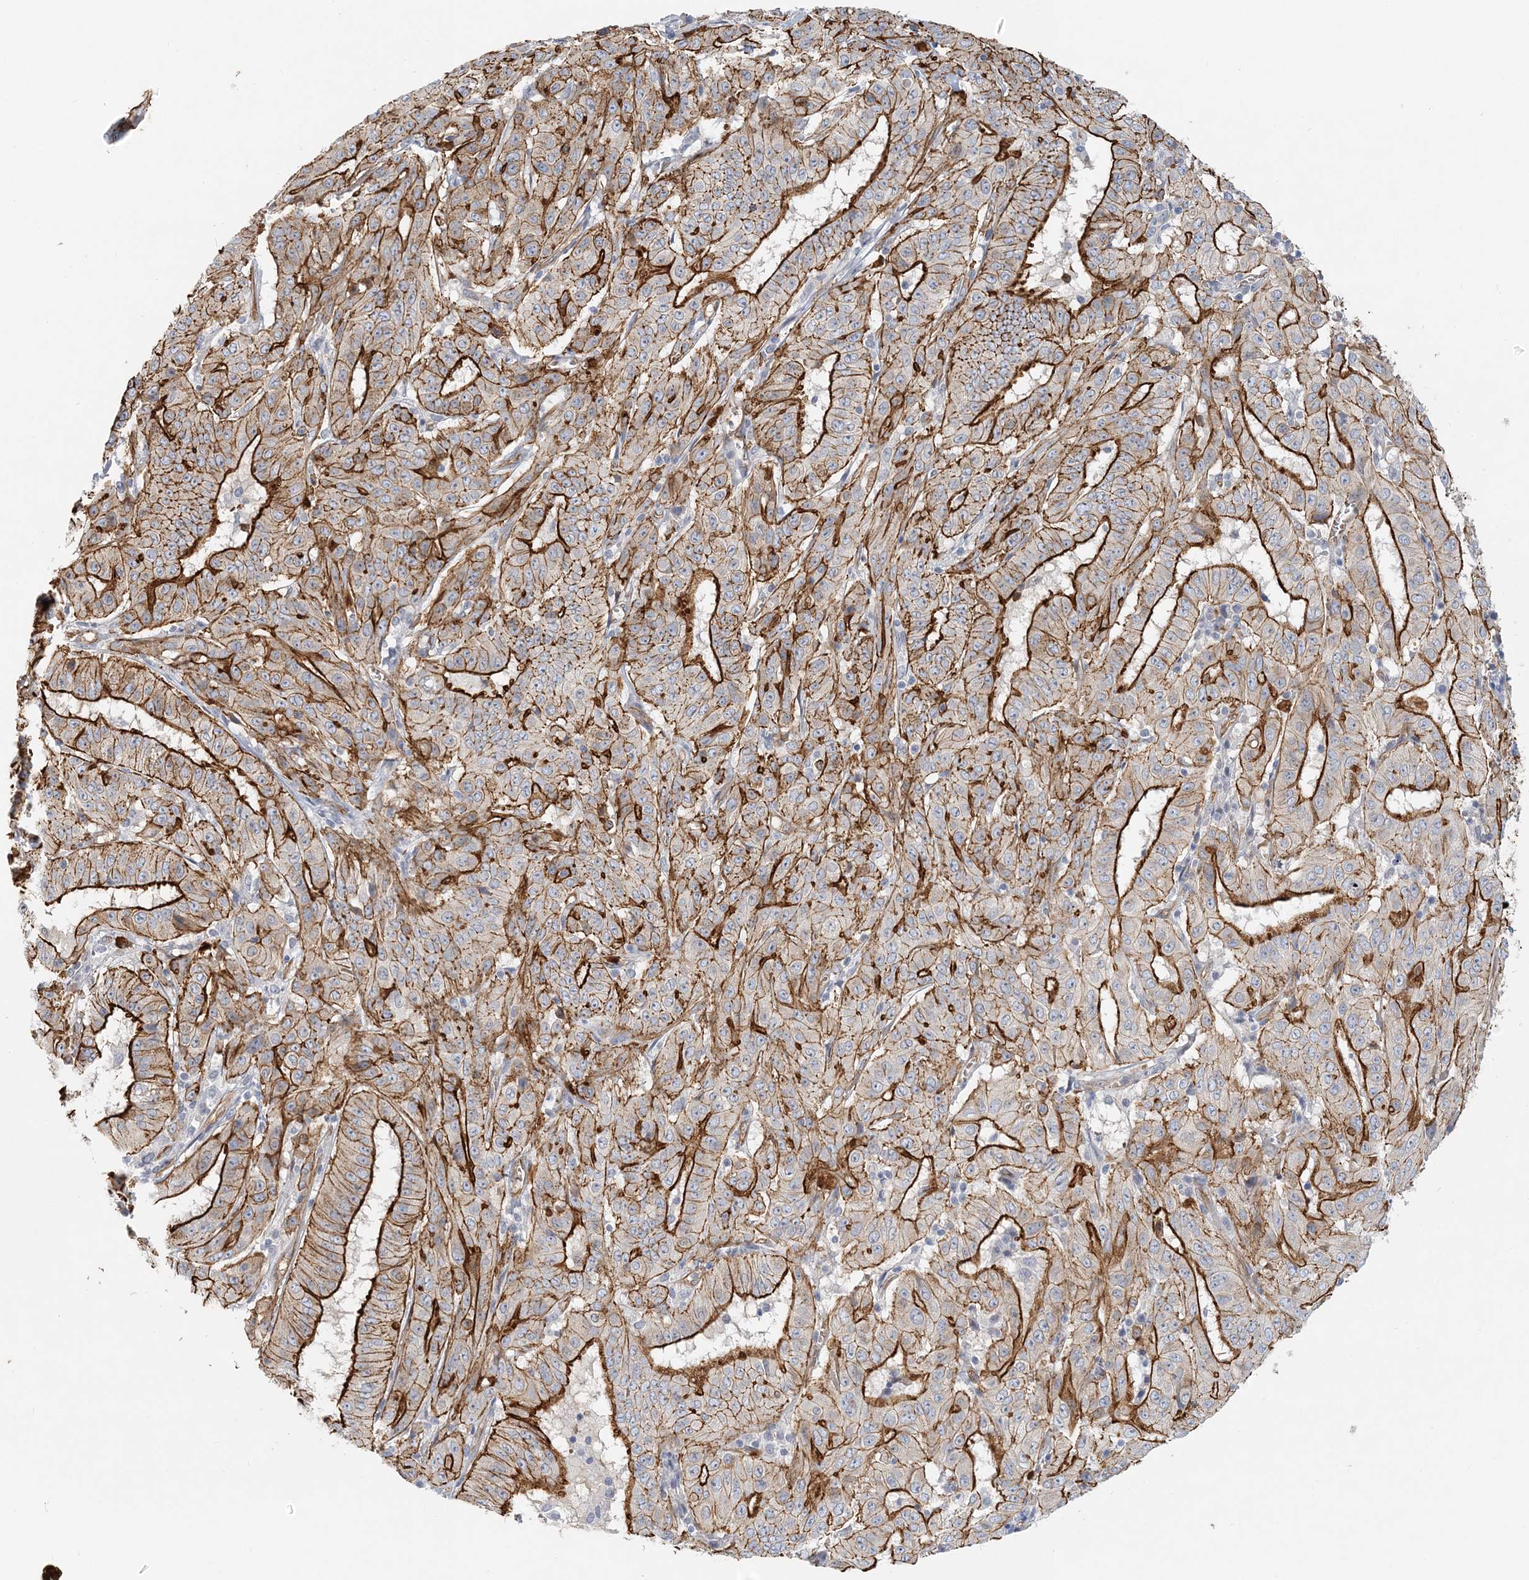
{"staining": {"intensity": "strong", "quantity": ">75%", "location": "cytoplasmic/membranous"}, "tissue": "pancreatic cancer", "cell_type": "Tumor cells", "image_type": "cancer", "snomed": [{"axis": "morphology", "description": "Adenocarcinoma, NOS"}, {"axis": "topography", "description": "Pancreas"}], "caption": "This histopathology image displays immunohistochemistry staining of pancreatic cancer, with high strong cytoplasmic/membranous expression in about >75% of tumor cells.", "gene": "DNAH1", "patient": {"sex": "male", "age": 63}}